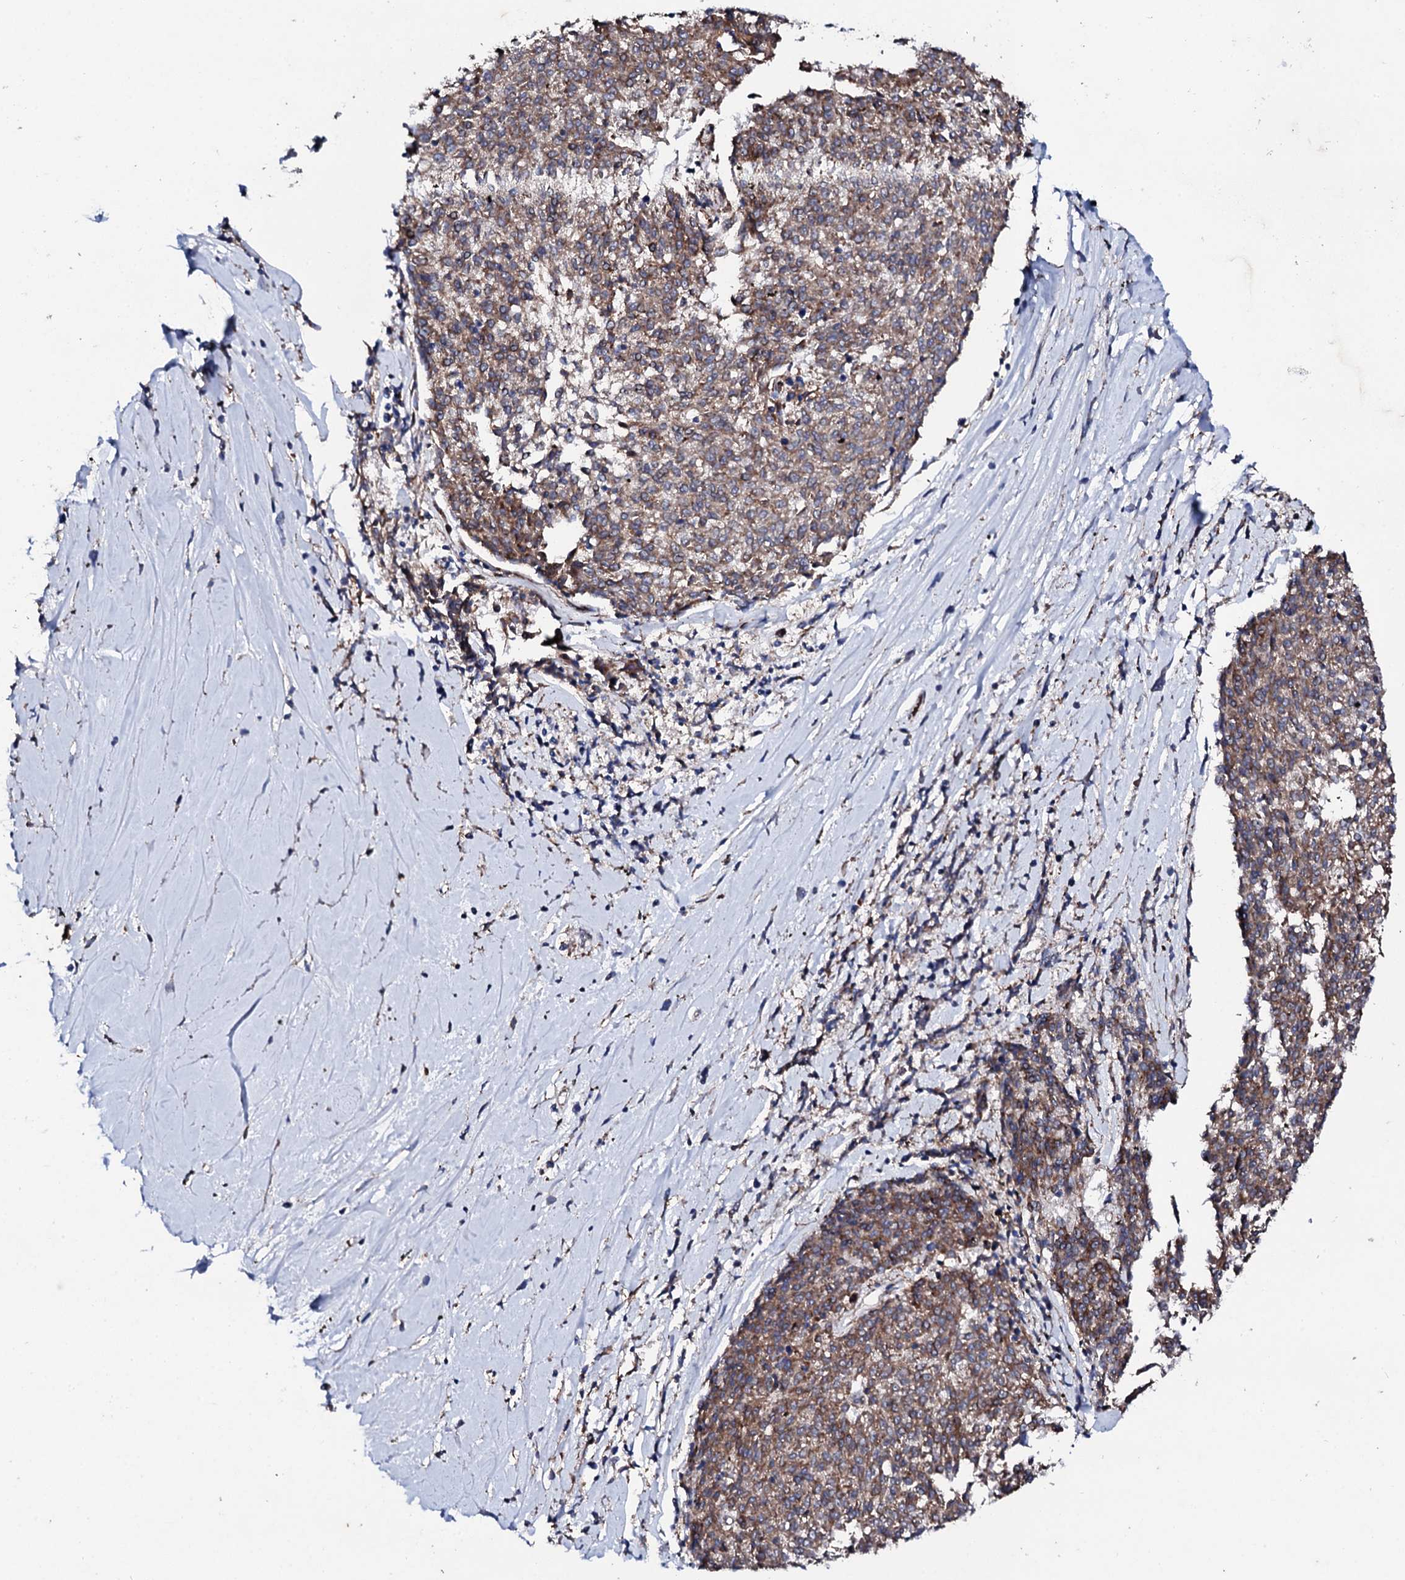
{"staining": {"intensity": "moderate", "quantity": ">75%", "location": "cytoplasmic/membranous"}, "tissue": "melanoma", "cell_type": "Tumor cells", "image_type": "cancer", "snomed": [{"axis": "morphology", "description": "Malignant melanoma, NOS"}, {"axis": "topography", "description": "Skin"}], "caption": "A brown stain labels moderate cytoplasmic/membranous staining of a protein in human melanoma tumor cells.", "gene": "DBX1", "patient": {"sex": "female", "age": 72}}